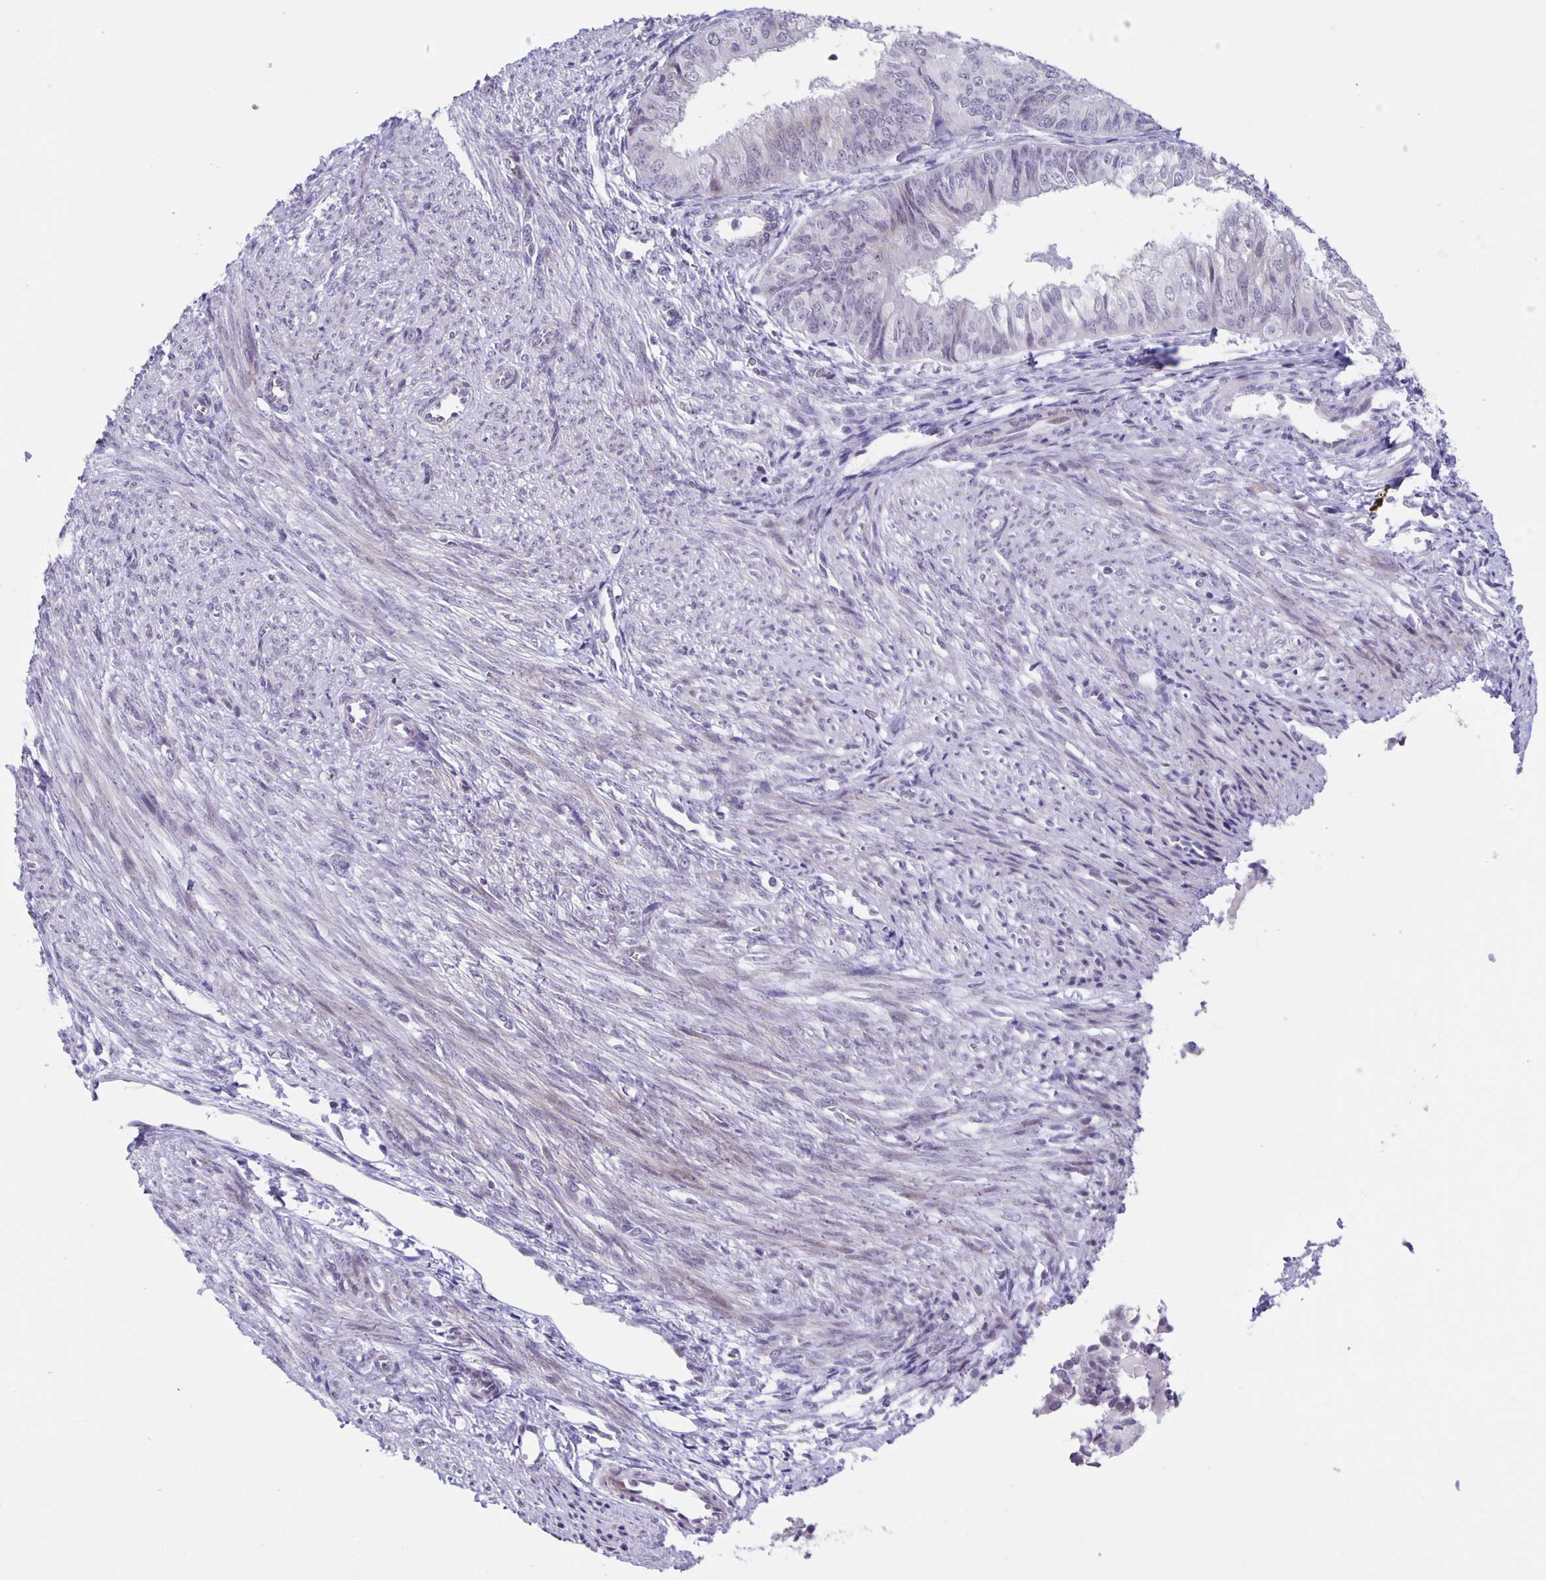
{"staining": {"intensity": "negative", "quantity": "none", "location": "none"}, "tissue": "endometrial cancer", "cell_type": "Tumor cells", "image_type": "cancer", "snomed": [{"axis": "morphology", "description": "Adenocarcinoma, NOS"}, {"axis": "topography", "description": "Endometrium"}], "caption": "Tumor cells show no significant protein staining in adenocarcinoma (endometrial). Brightfield microscopy of IHC stained with DAB (3,3'-diaminobenzidine) (brown) and hematoxylin (blue), captured at high magnification.", "gene": "PHRF1", "patient": {"sex": "female", "age": 58}}